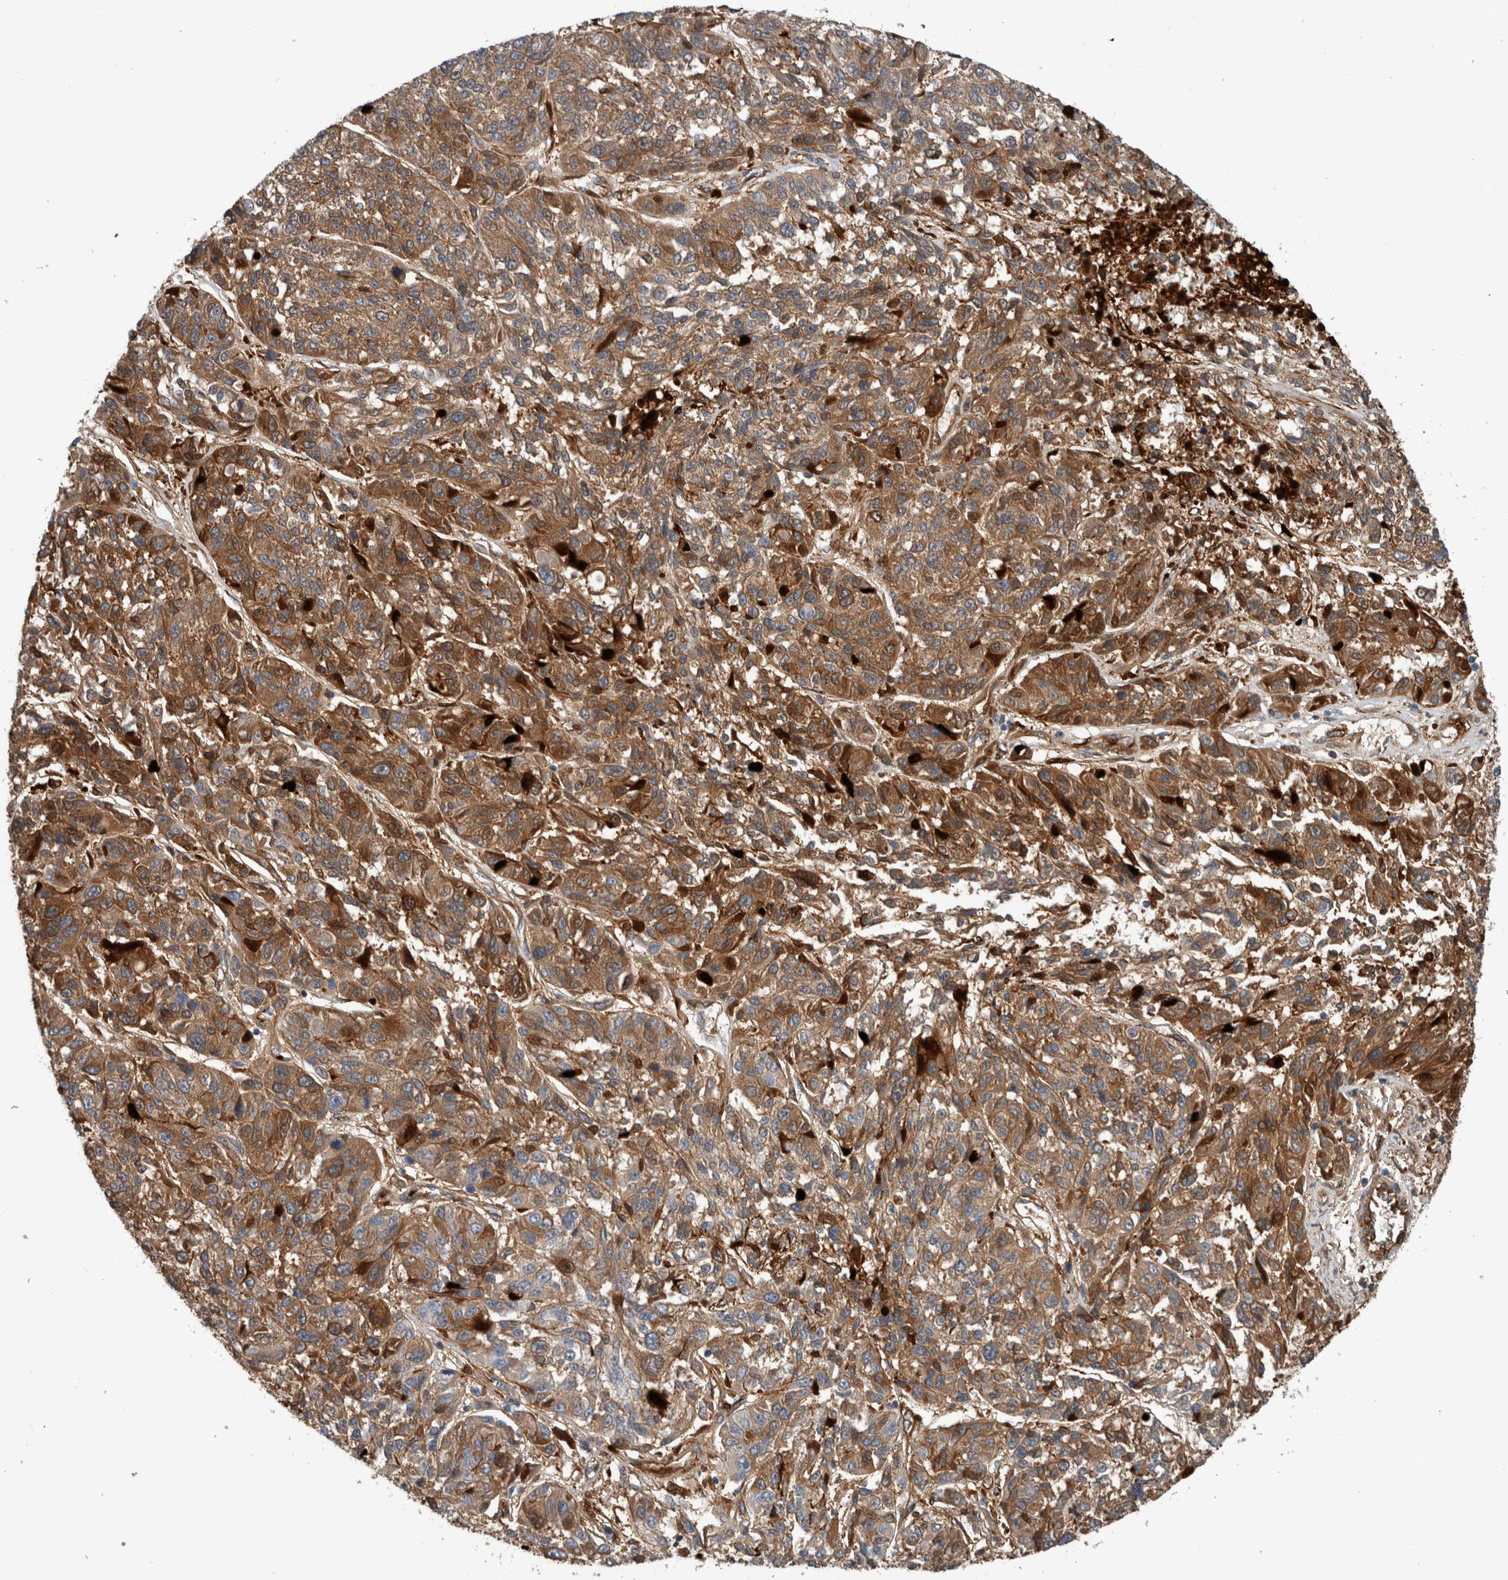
{"staining": {"intensity": "moderate", "quantity": ">75%", "location": "cytoplasmic/membranous"}, "tissue": "melanoma", "cell_type": "Tumor cells", "image_type": "cancer", "snomed": [{"axis": "morphology", "description": "Malignant melanoma, NOS"}, {"axis": "topography", "description": "Skin"}], "caption": "High-magnification brightfield microscopy of melanoma stained with DAB (brown) and counterstained with hematoxylin (blue). tumor cells exhibit moderate cytoplasmic/membranous positivity is appreciated in about>75% of cells.", "gene": "FN1", "patient": {"sex": "male", "age": 53}}